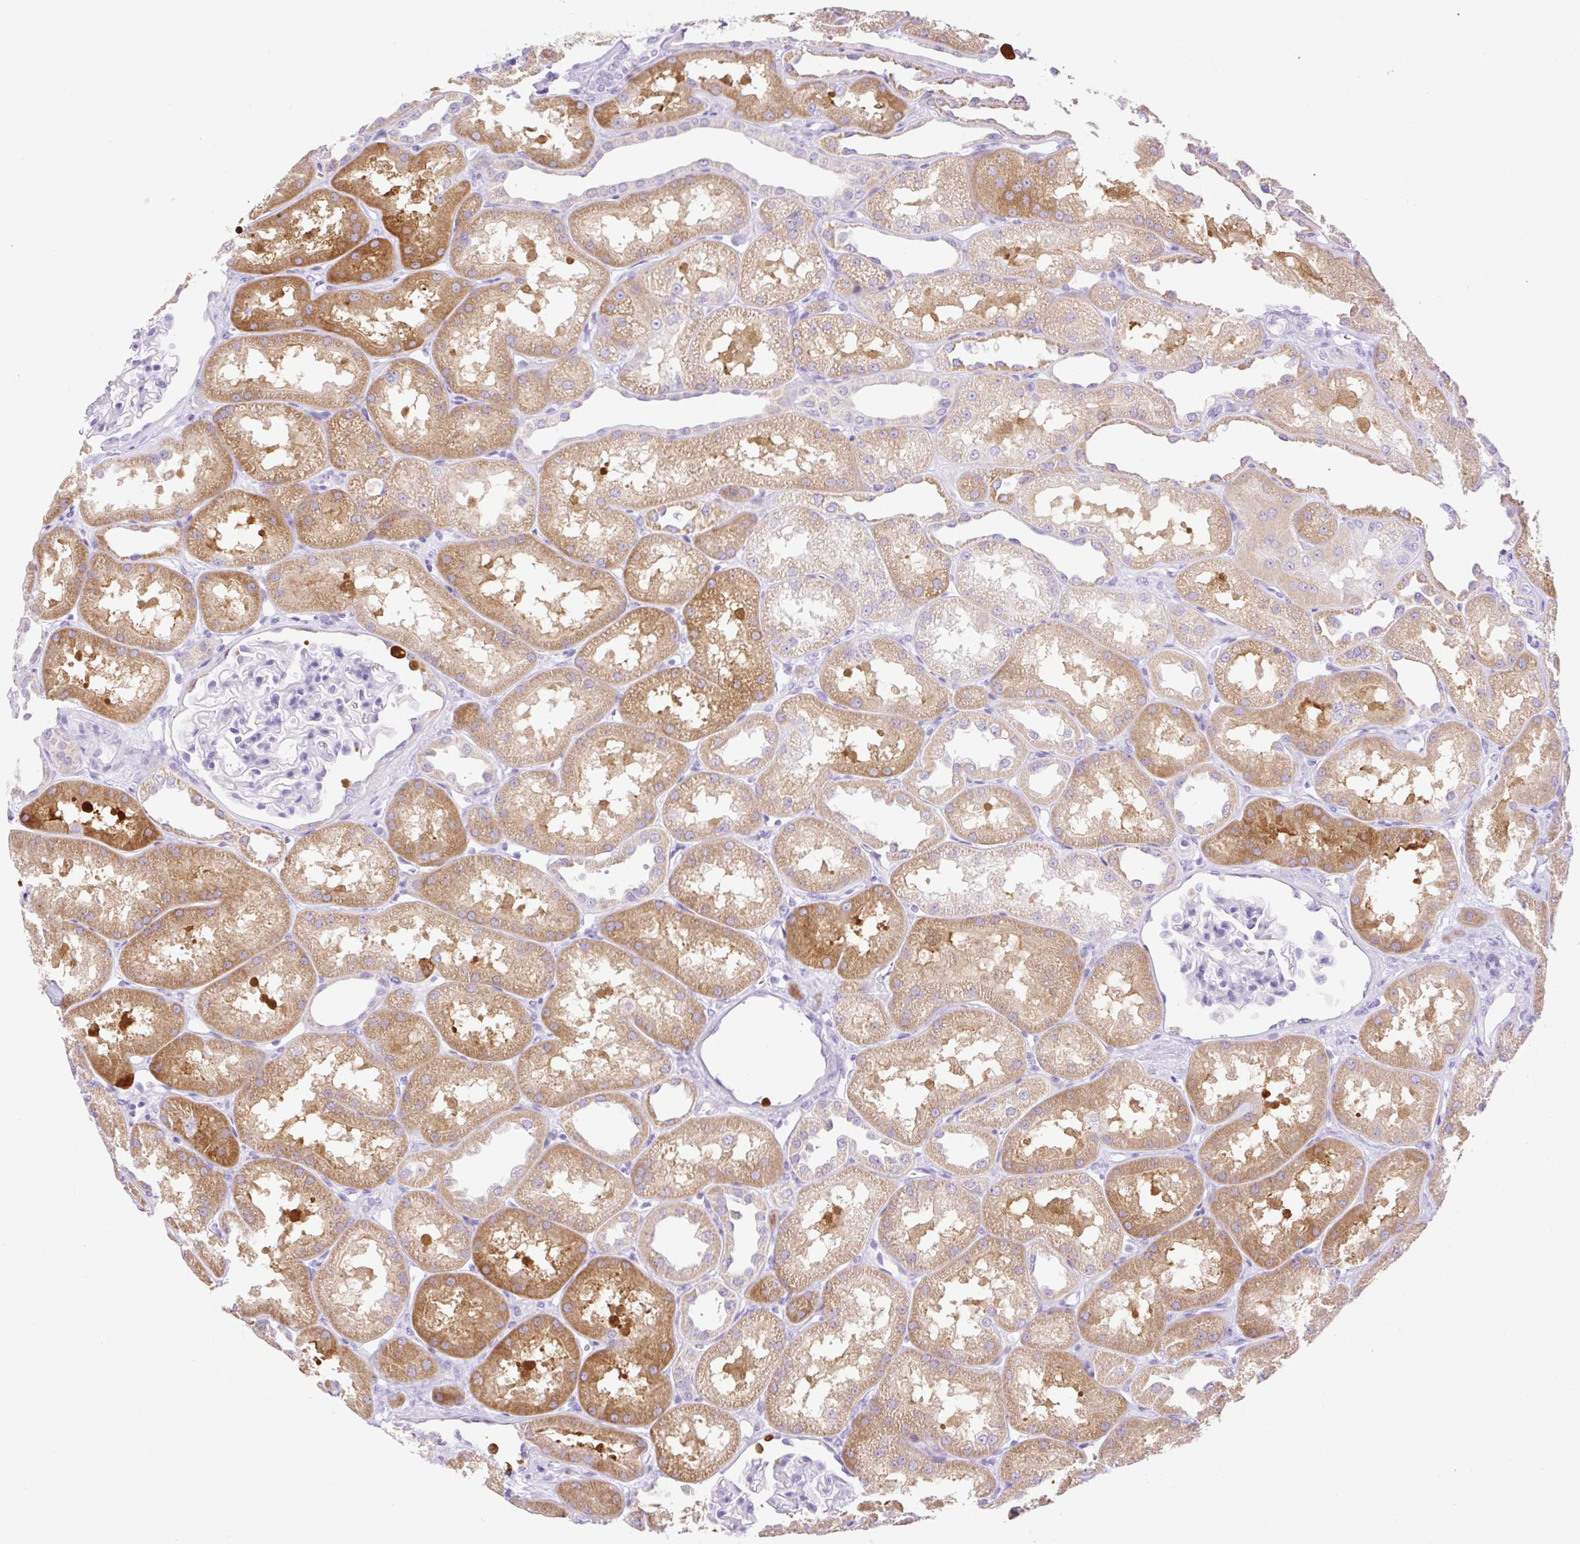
{"staining": {"intensity": "negative", "quantity": "none", "location": "none"}, "tissue": "kidney", "cell_type": "Cells in glomeruli", "image_type": "normal", "snomed": [{"axis": "morphology", "description": "Normal tissue, NOS"}, {"axis": "topography", "description": "Kidney"}], "caption": "A micrograph of human kidney is negative for staining in cells in glomeruli. (Stains: DAB immunohistochemistry with hematoxylin counter stain, Microscopy: brightfield microscopy at high magnification).", "gene": "SLC25A40", "patient": {"sex": "male", "age": 61}}